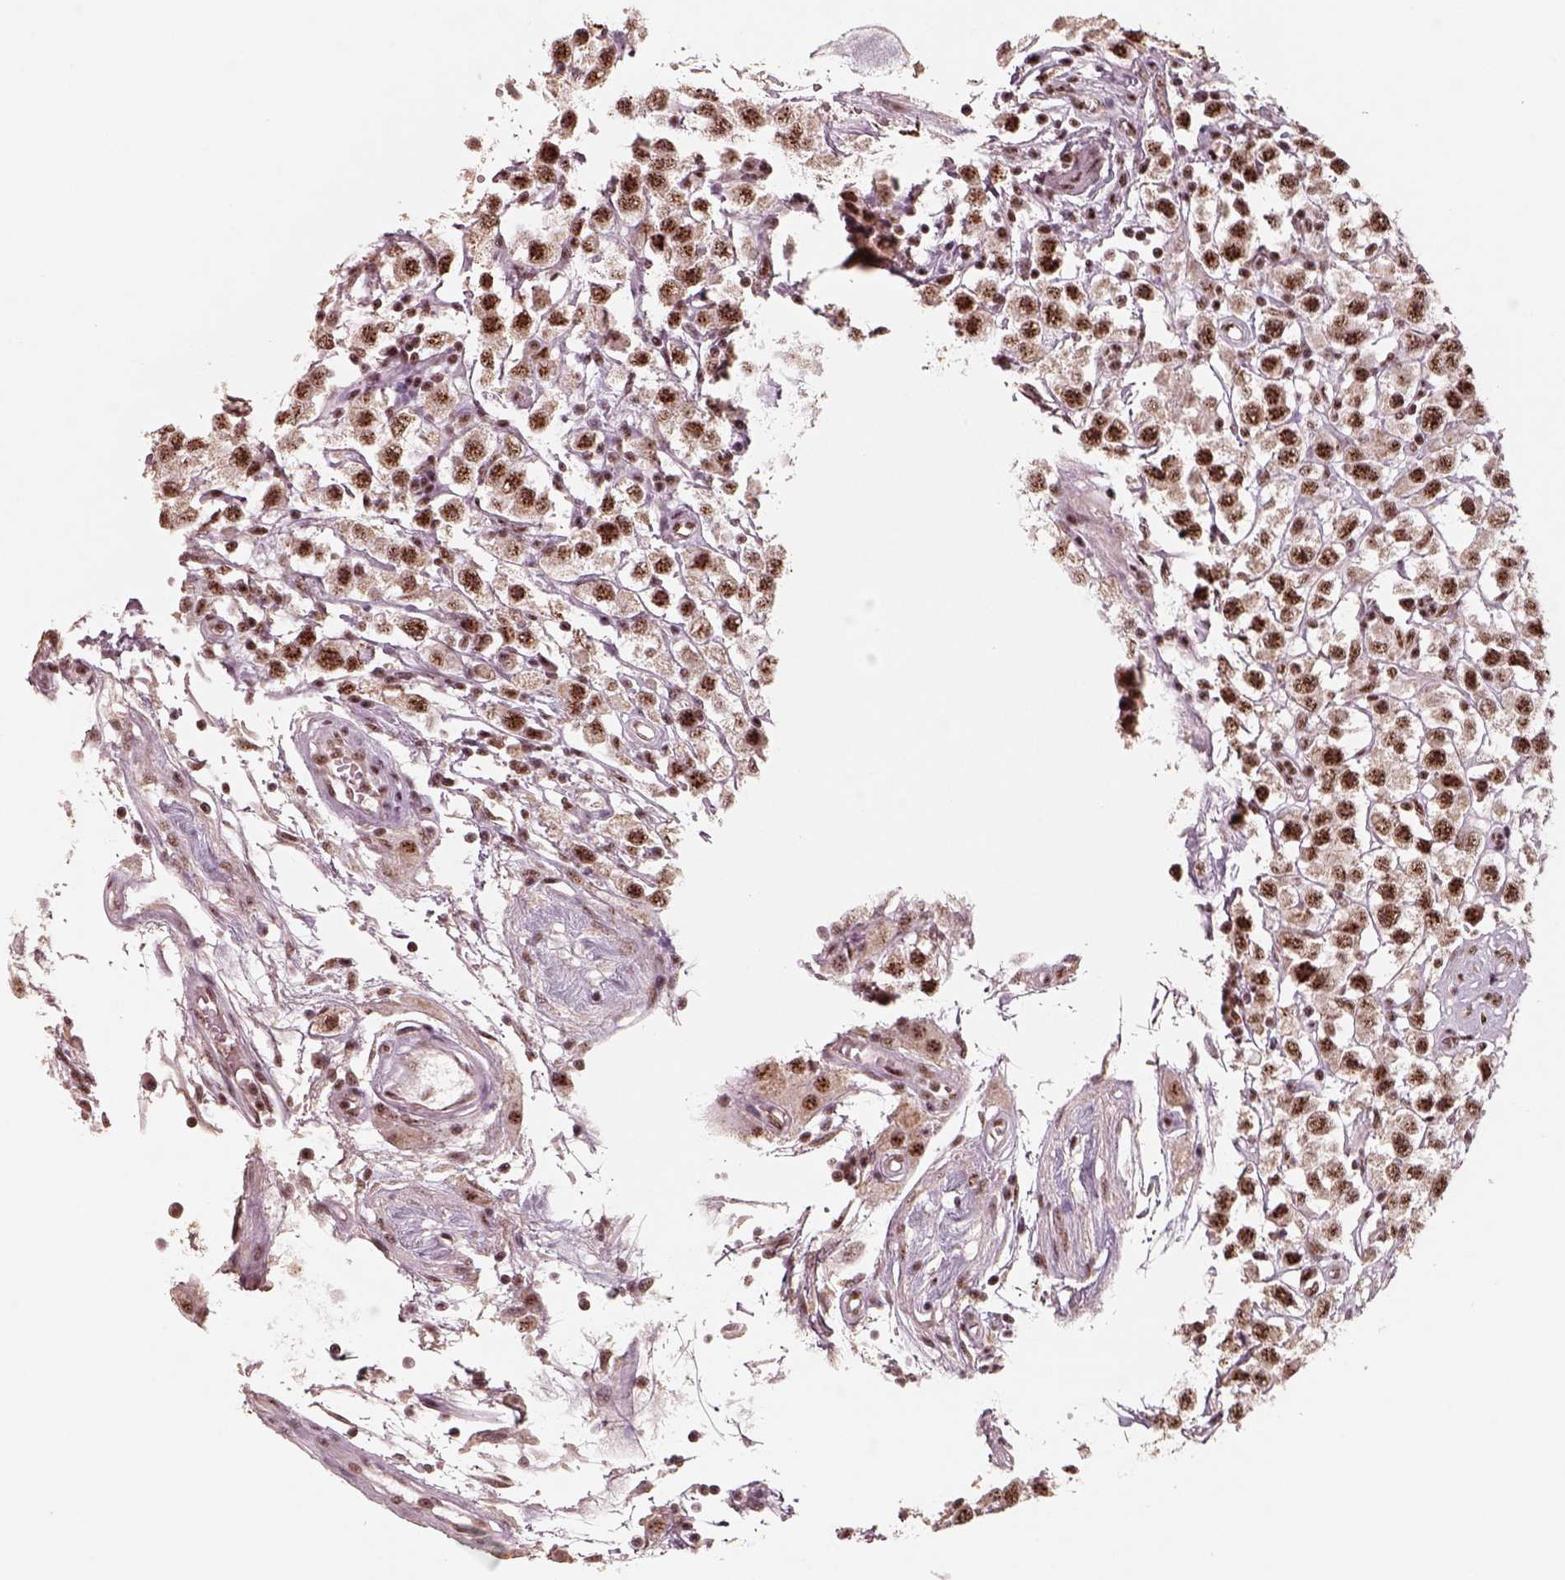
{"staining": {"intensity": "strong", "quantity": ">75%", "location": "nuclear"}, "tissue": "testis cancer", "cell_type": "Tumor cells", "image_type": "cancer", "snomed": [{"axis": "morphology", "description": "Seminoma, NOS"}, {"axis": "topography", "description": "Testis"}], "caption": "The image shows immunohistochemical staining of testis seminoma. There is strong nuclear staining is seen in approximately >75% of tumor cells.", "gene": "ATXN7L3", "patient": {"sex": "male", "age": 45}}